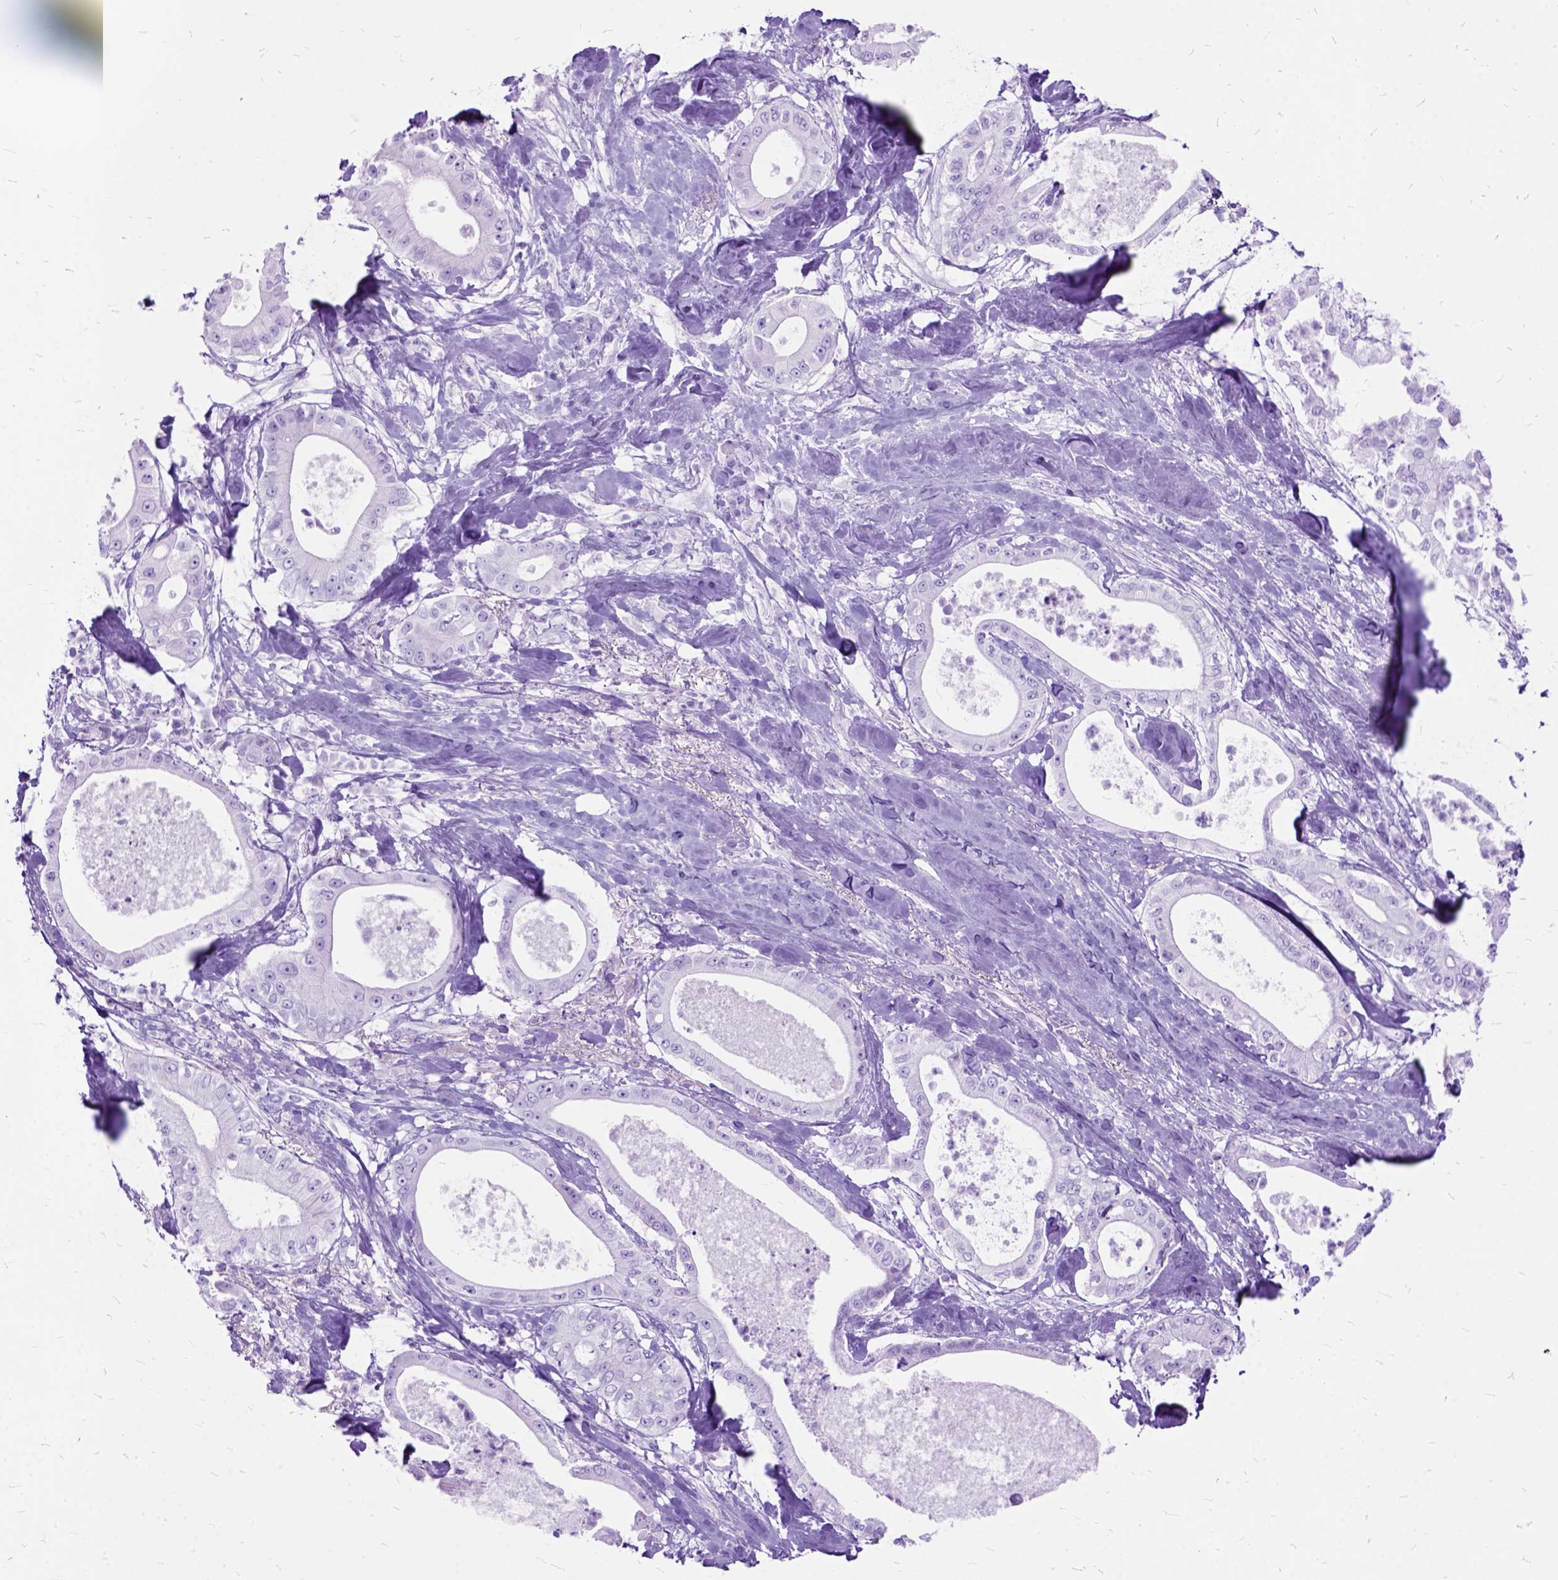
{"staining": {"intensity": "negative", "quantity": "none", "location": "none"}, "tissue": "pancreatic cancer", "cell_type": "Tumor cells", "image_type": "cancer", "snomed": [{"axis": "morphology", "description": "Adenocarcinoma, NOS"}, {"axis": "topography", "description": "Pancreas"}], "caption": "A high-resolution micrograph shows immunohistochemistry (IHC) staining of adenocarcinoma (pancreatic), which reveals no significant positivity in tumor cells. (DAB immunohistochemistry with hematoxylin counter stain).", "gene": "DNAH2", "patient": {"sex": "male", "age": 71}}